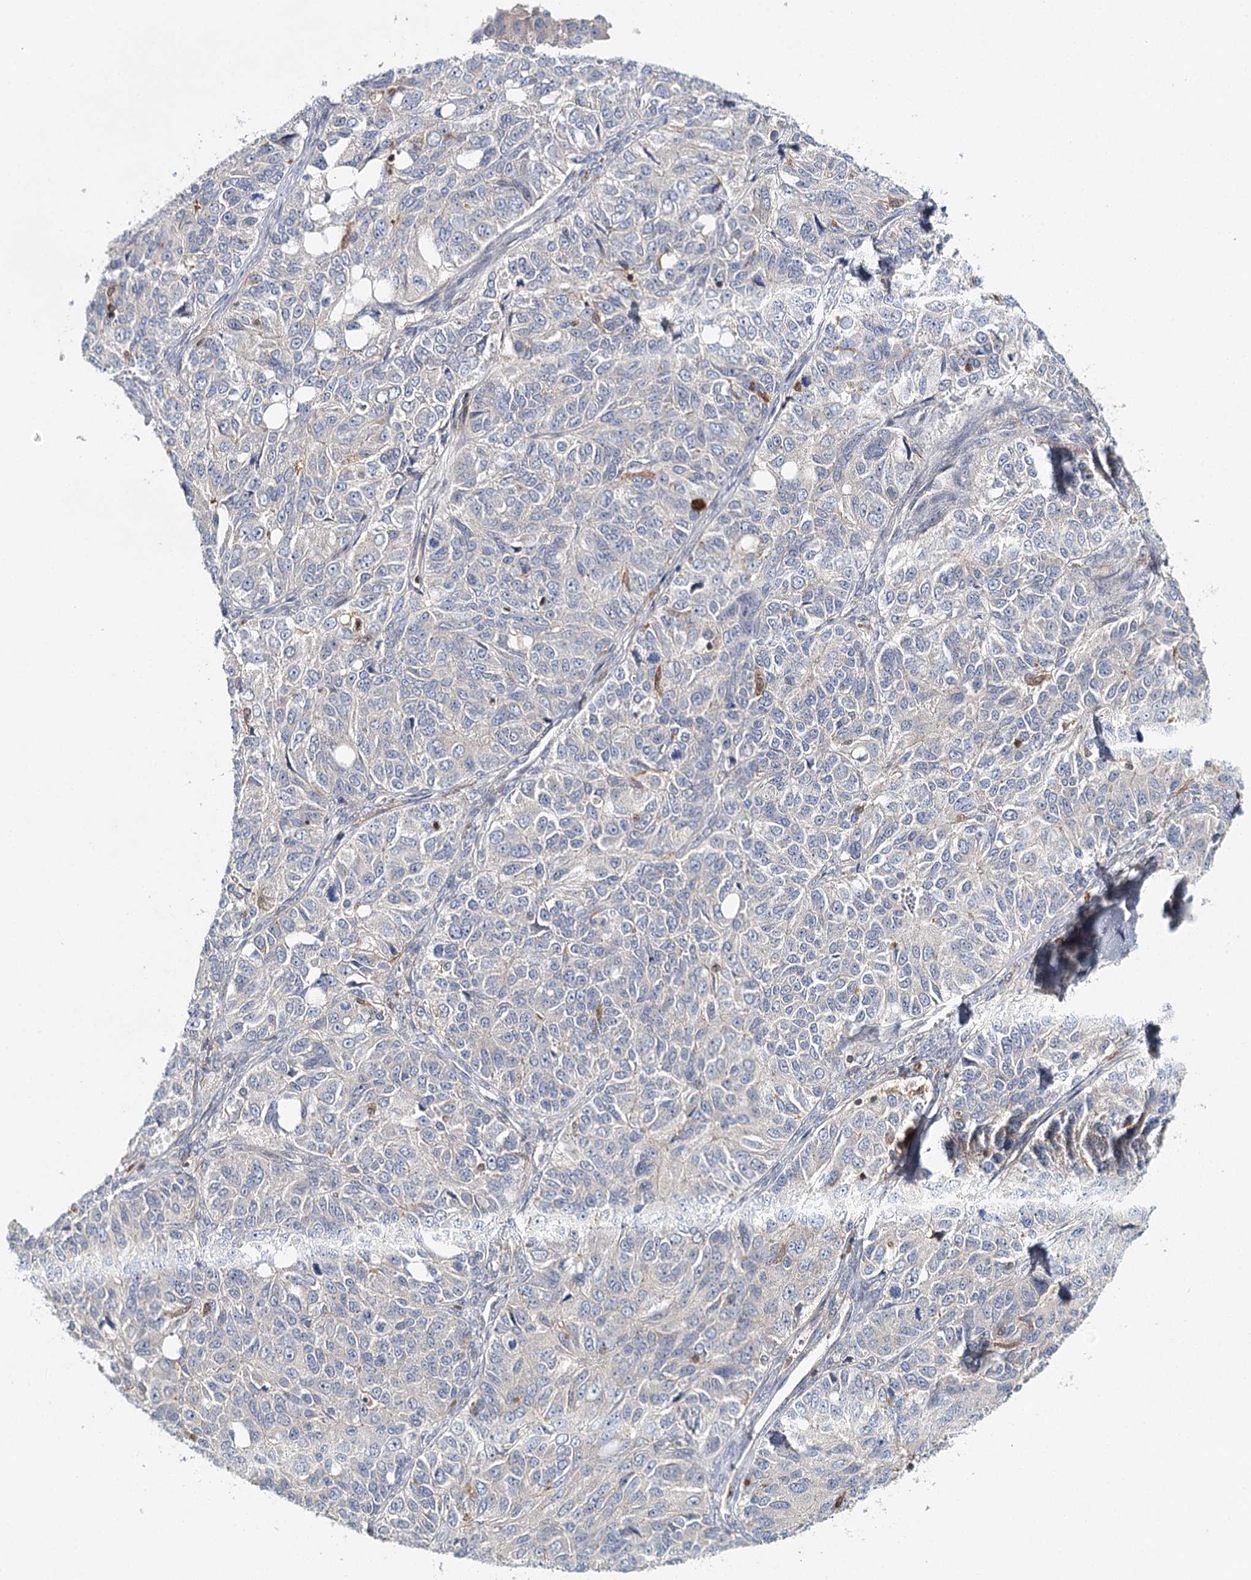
{"staining": {"intensity": "negative", "quantity": "none", "location": "none"}, "tissue": "ovarian cancer", "cell_type": "Tumor cells", "image_type": "cancer", "snomed": [{"axis": "morphology", "description": "Carcinoma, endometroid"}, {"axis": "topography", "description": "Ovary"}], "caption": "DAB (3,3'-diaminobenzidine) immunohistochemical staining of endometroid carcinoma (ovarian) demonstrates no significant expression in tumor cells.", "gene": "SLC41A2", "patient": {"sex": "female", "age": 51}}